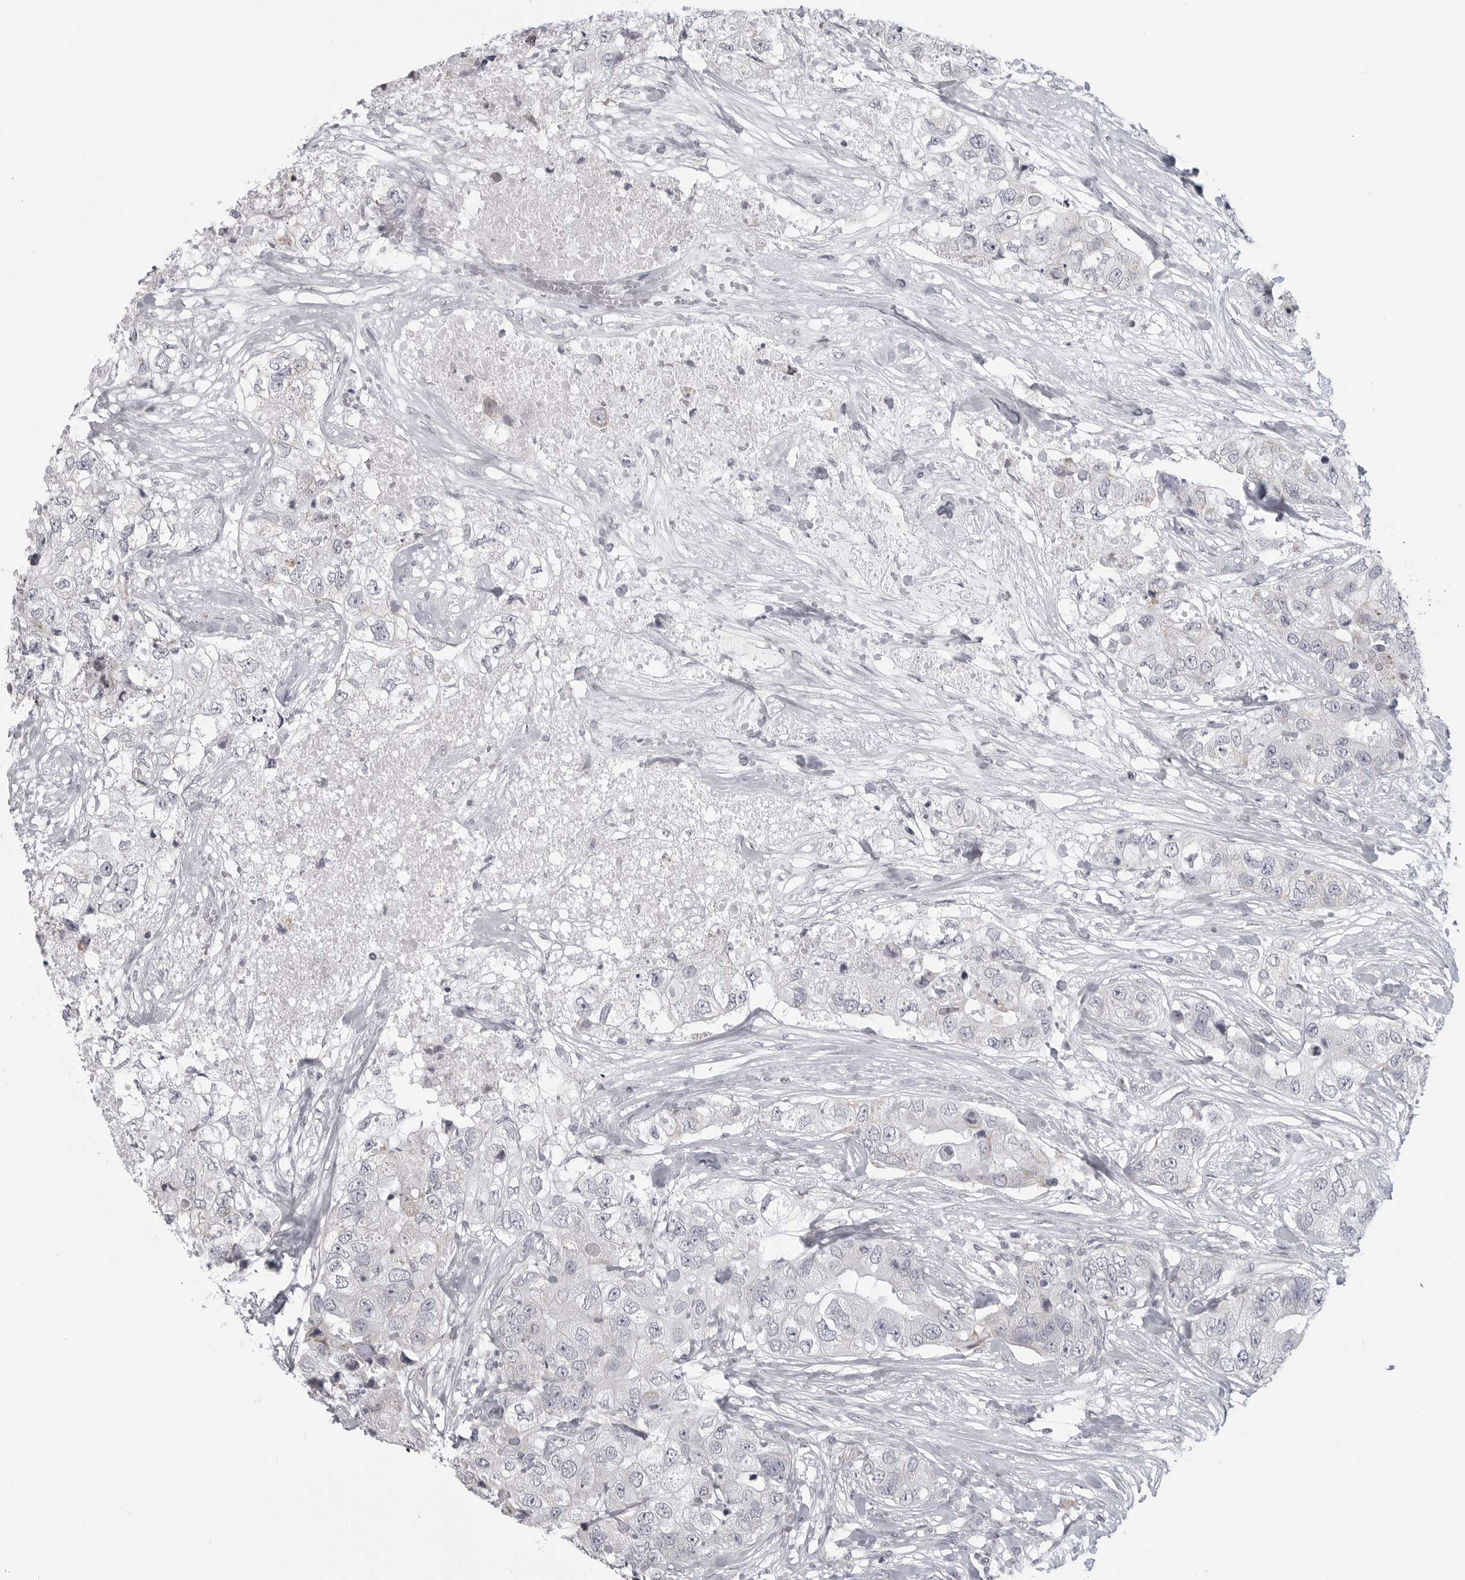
{"staining": {"intensity": "negative", "quantity": "none", "location": "none"}, "tissue": "breast cancer", "cell_type": "Tumor cells", "image_type": "cancer", "snomed": [{"axis": "morphology", "description": "Duct carcinoma"}, {"axis": "topography", "description": "Breast"}], "caption": "Photomicrograph shows no significant protein staining in tumor cells of breast cancer.", "gene": "MAP7D1", "patient": {"sex": "female", "age": 62}}